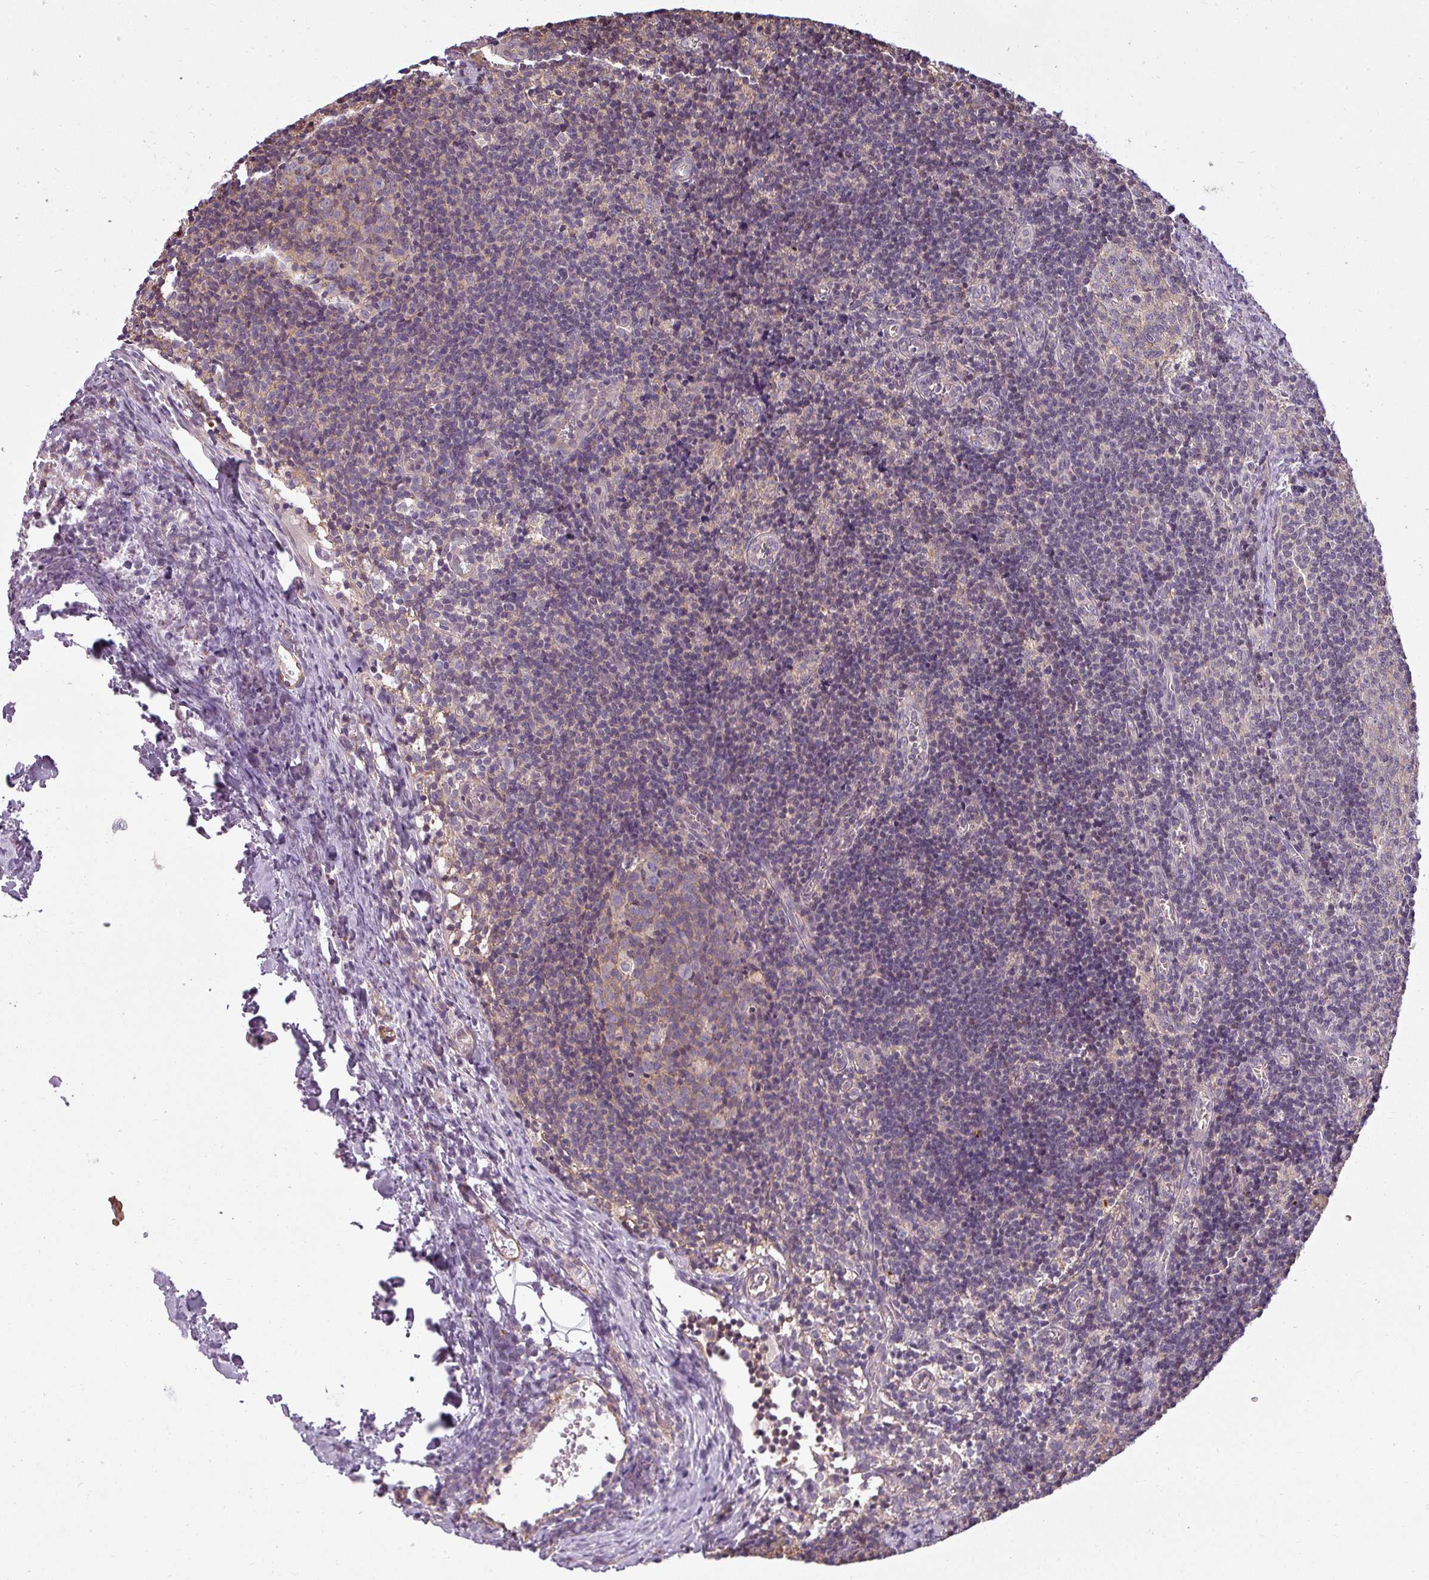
{"staining": {"intensity": "weak", "quantity": "25%-75%", "location": "cytoplasmic/membranous"}, "tissue": "lymph node", "cell_type": "Germinal center cells", "image_type": "normal", "snomed": [{"axis": "morphology", "description": "Normal tissue, NOS"}, {"axis": "topography", "description": "Lymph node"}], "caption": "Protein expression analysis of normal human lymph node reveals weak cytoplasmic/membranous staining in about 25%-75% of germinal center cells. (DAB (3,3'-diaminobenzidine) IHC with brightfield microscopy, high magnification).", "gene": "ZNF835", "patient": {"sex": "female", "age": 37}}